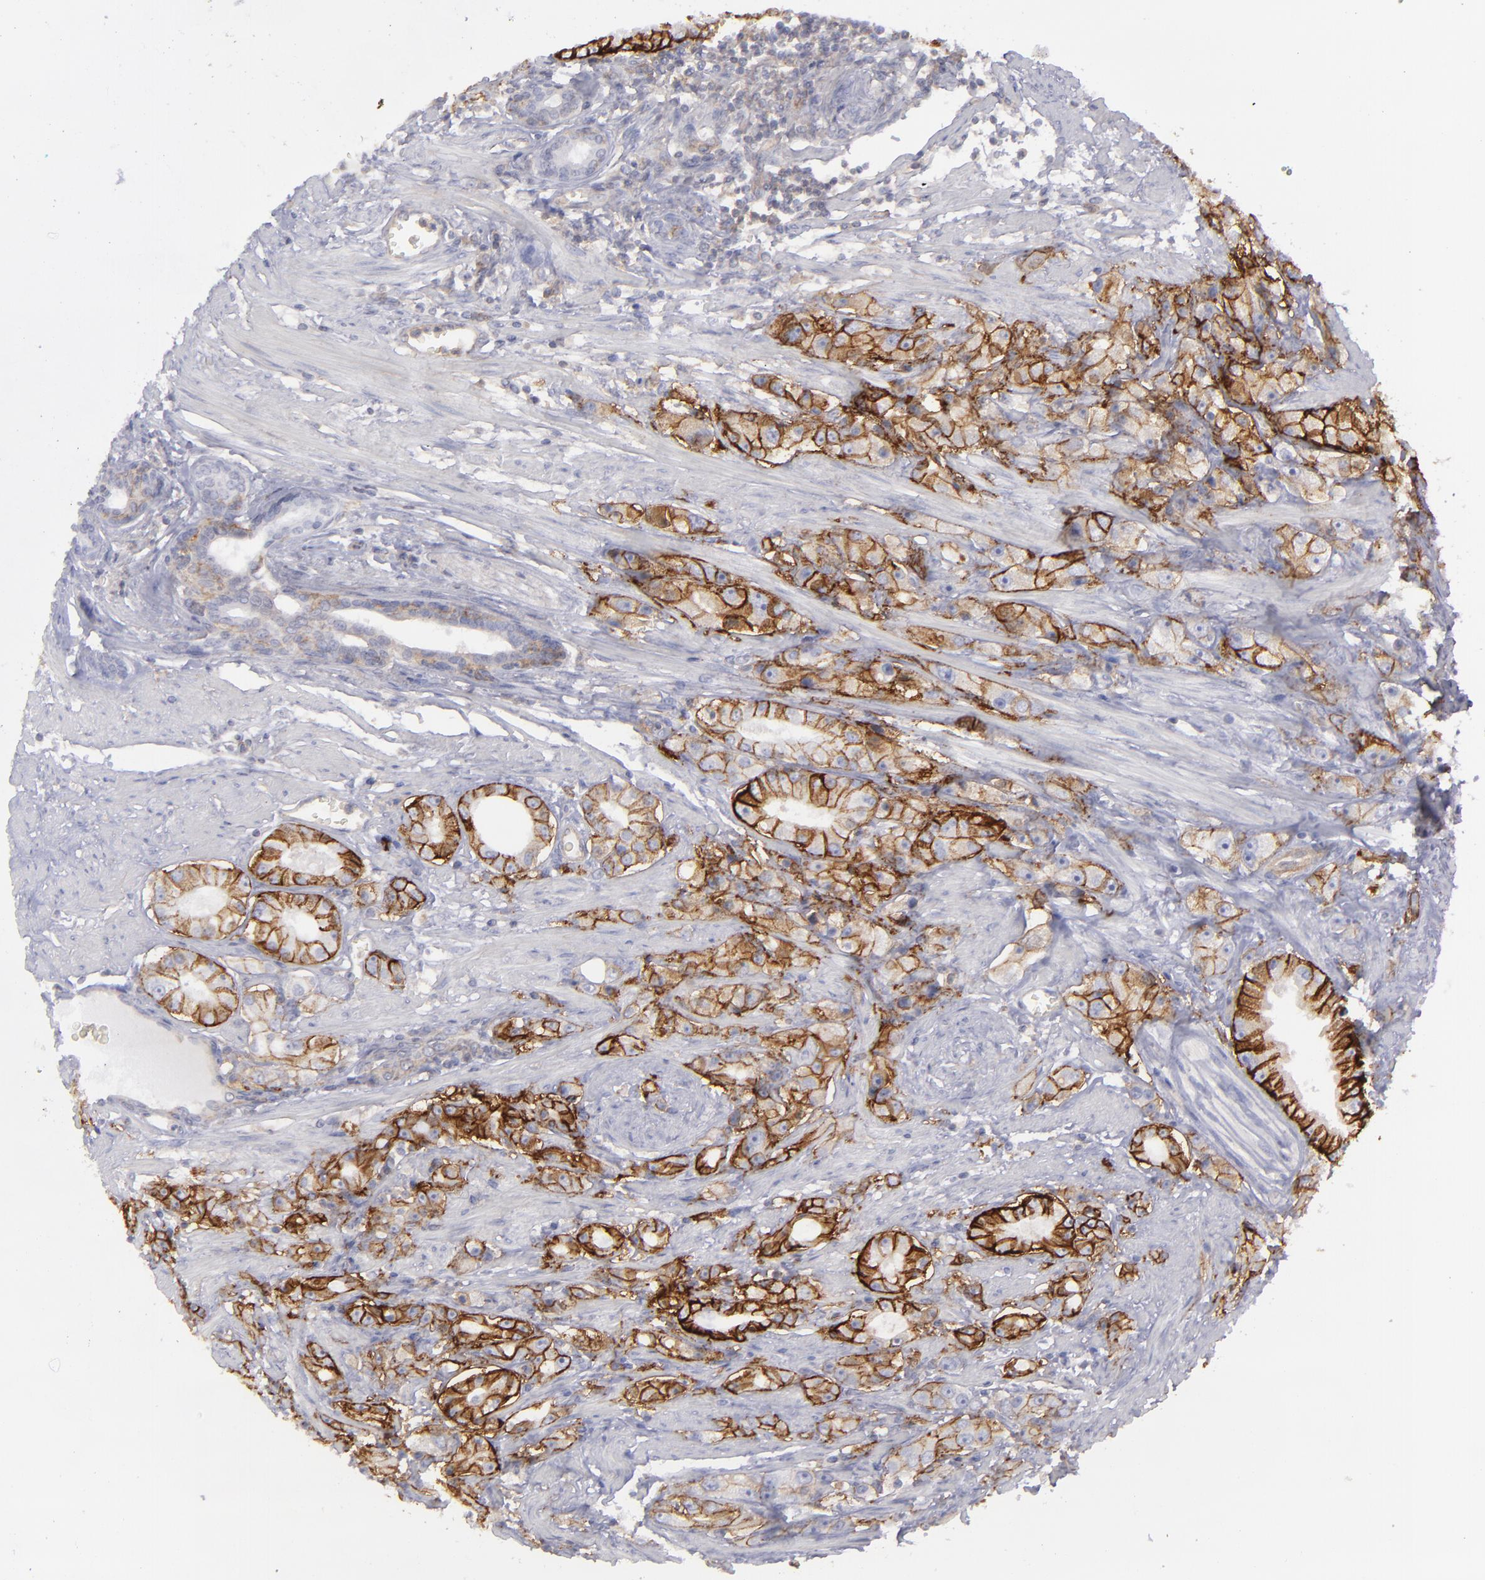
{"staining": {"intensity": "strong", "quantity": ">75%", "location": "cytoplasmic/membranous"}, "tissue": "prostate cancer", "cell_type": "Tumor cells", "image_type": "cancer", "snomed": [{"axis": "morphology", "description": "Adenocarcinoma, Medium grade"}, {"axis": "topography", "description": "Prostate"}], "caption": "Immunohistochemistry (IHC) photomicrograph of human prostate medium-grade adenocarcinoma stained for a protein (brown), which demonstrates high levels of strong cytoplasmic/membranous positivity in approximately >75% of tumor cells.", "gene": "BSG", "patient": {"sex": "male", "age": 72}}